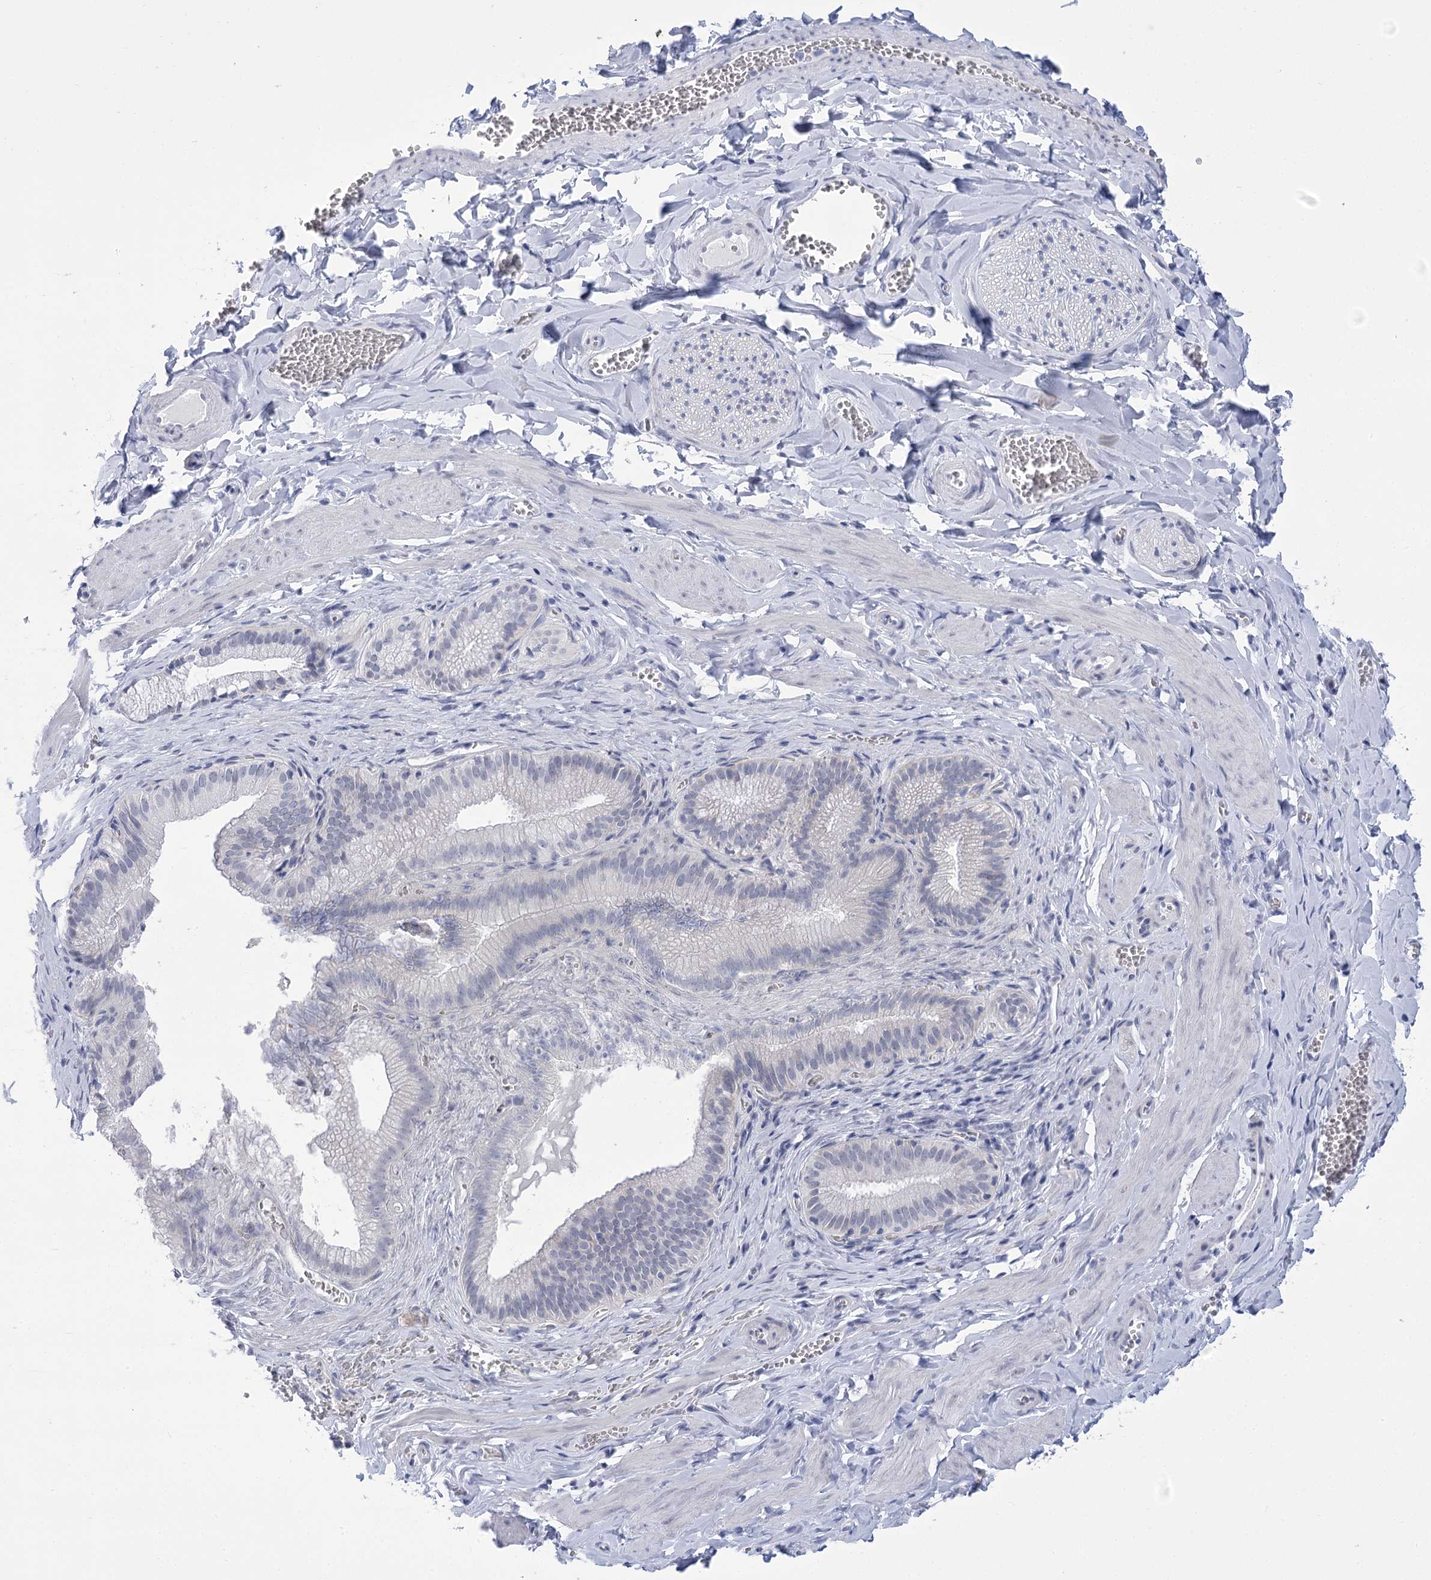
{"staining": {"intensity": "negative", "quantity": "none", "location": "none"}, "tissue": "adipose tissue", "cell_type": "Adipocytes", "image_type": "normal", "snomed": [{"axis": "morphology", "description": "Normal tissue, NOS"}, {"axis": "topography", "description": "Gallbladder"}, {"axis": "topography", "description": "Peripheral nerve tissue"}], "caption": "DAB immunohistochemical staining of normal adipose tissue exhibits no significant positivity in adipocytes.", "gene": "HORMAD1", "patient": {"sex": "male", "age": 38}}